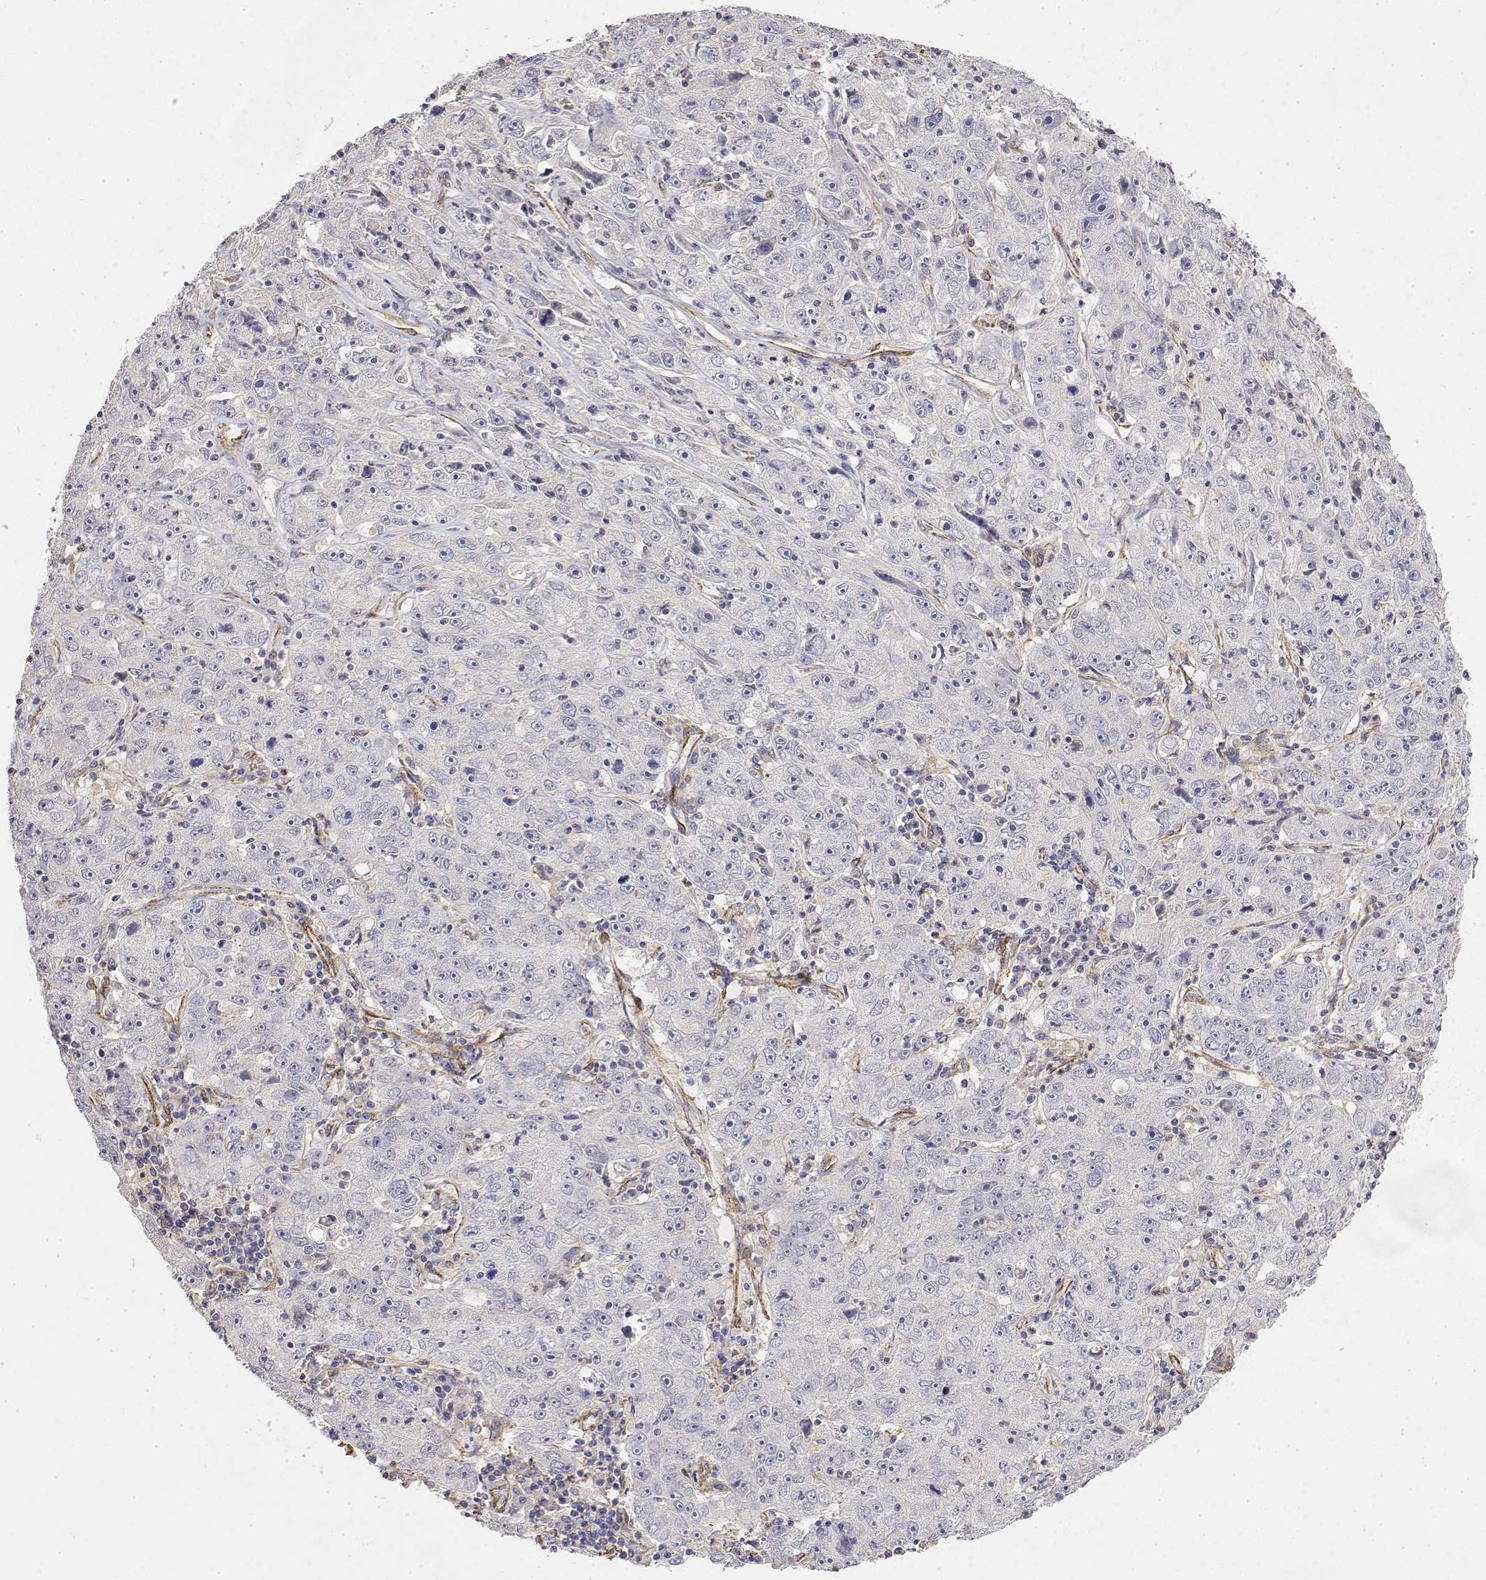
{"staining": {"intensity": "negative", "quantity": "none", "location": "none"}, "tissue": "lung cancer", "cell_type": "Tumor cells", "image_type": "cancer", "snomed": [{"axis": "morphology", "description": "Normal morphology"}, {"axis": "morphology", "description": "Adenocarcinoma, NOS"}, {"axis": "topography", "description": "Lymph node"}, {"axis": "topography", "description": "Lung"}], "caption": "Immunohistochemistry photomicrograph of neoplastic tissue: lung cancer stained with DAB shows no significant protein positivity in tumor cells.", "gene": "SOWAHD", "patient": {"sex": "female", "age": 57}}